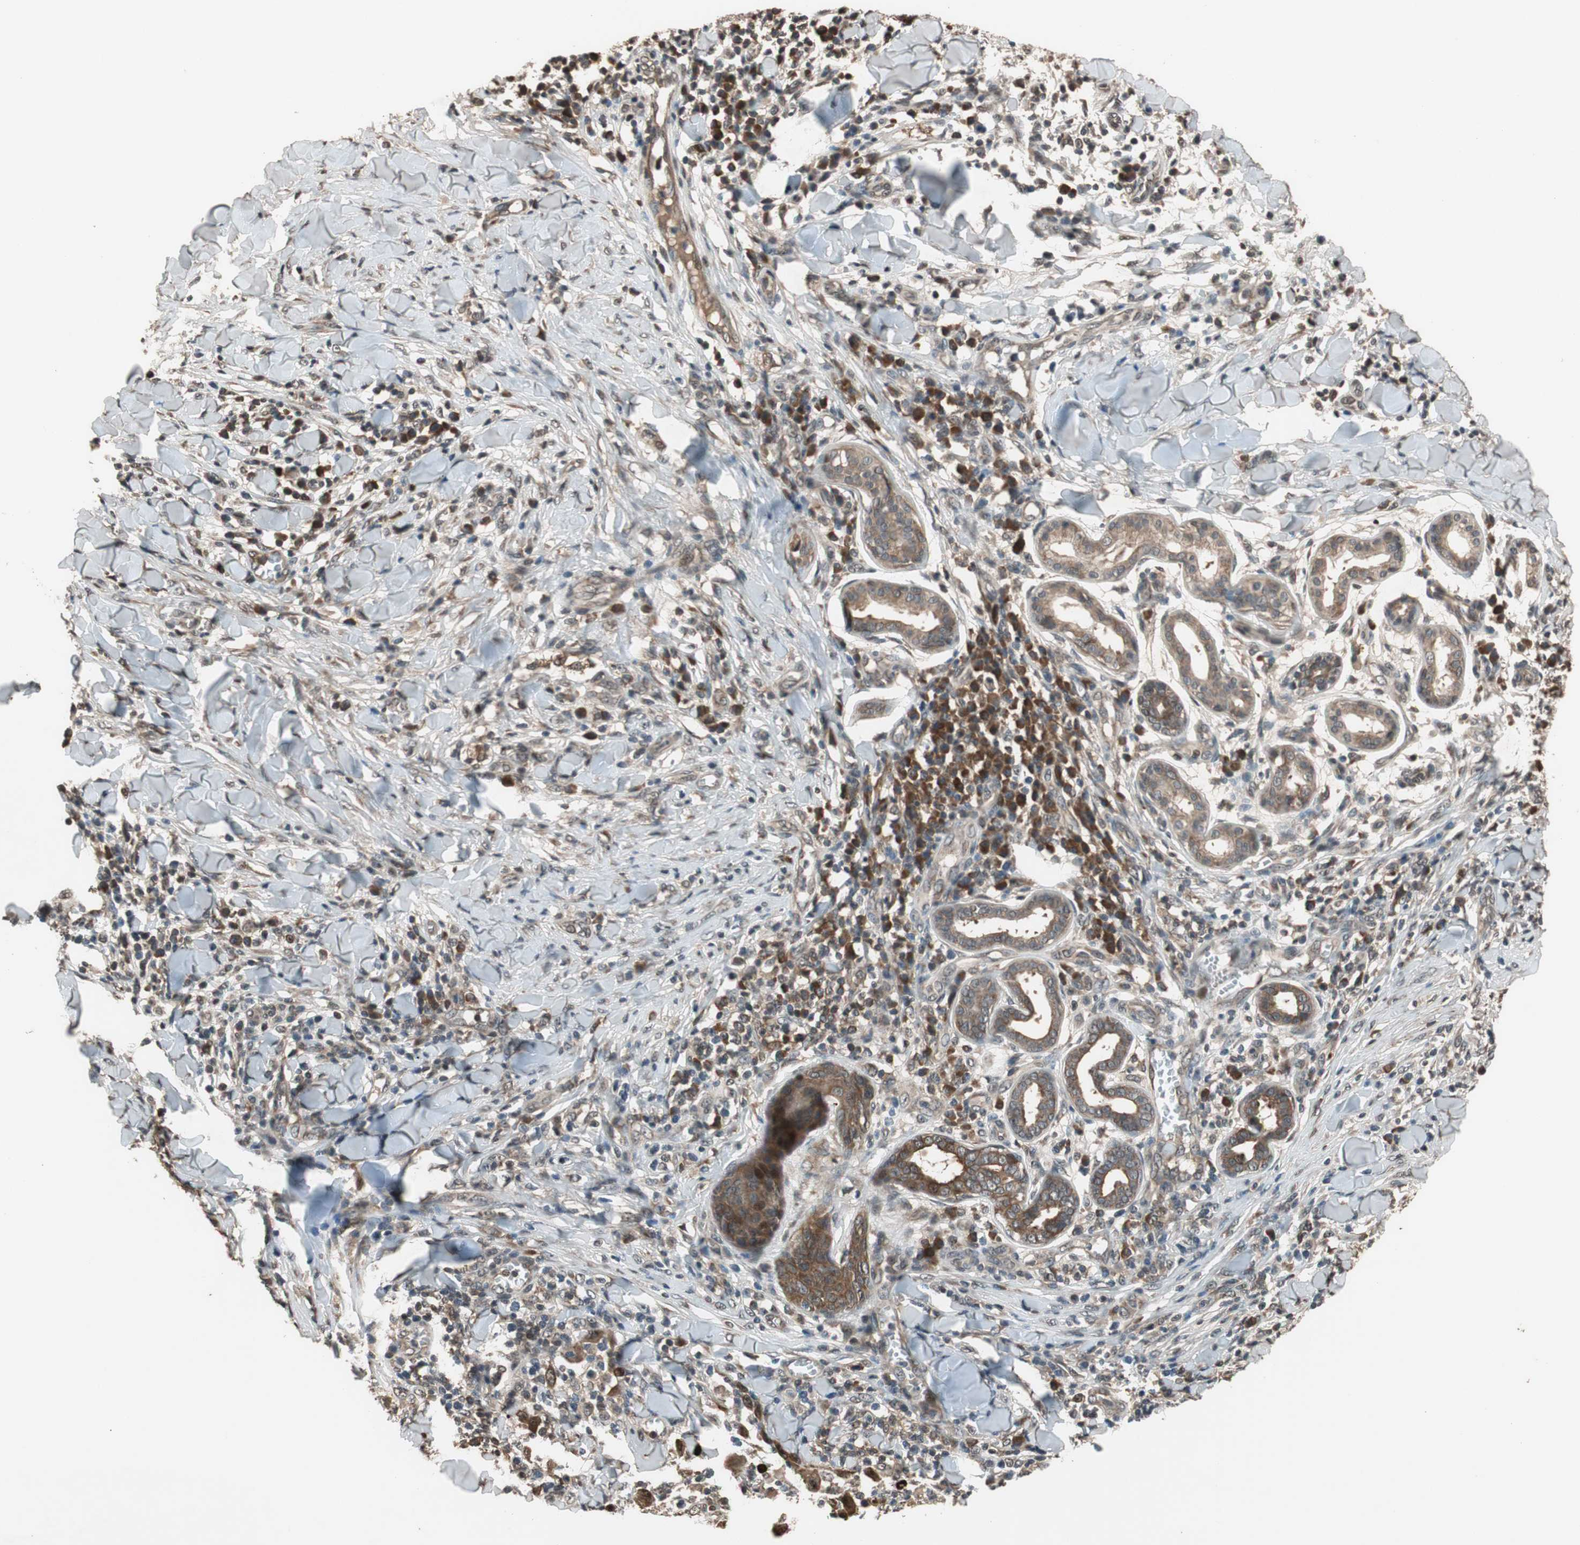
{"staining": {"intensity": "strong", "quantity": ">75%", "location": "cytoplasmic/membranous"}, "tissue": "skin cancer", "cell_type": "Tumor cells", "image_type": "cancer", "snomed": [{"axis": "morphology", "description": "Squamous cell carcinoma, NOS"}, {"axis": "topography", "description": "Skin"}], "caption": "Brown immunohistochemical staining in squamous cell carcinoma (skin) reveals strong cytoplasmic/membranous positivity in about >75% of tumor cells.", "gene": "TMEM230", "patient": {"sex": "male", "age": 24}}